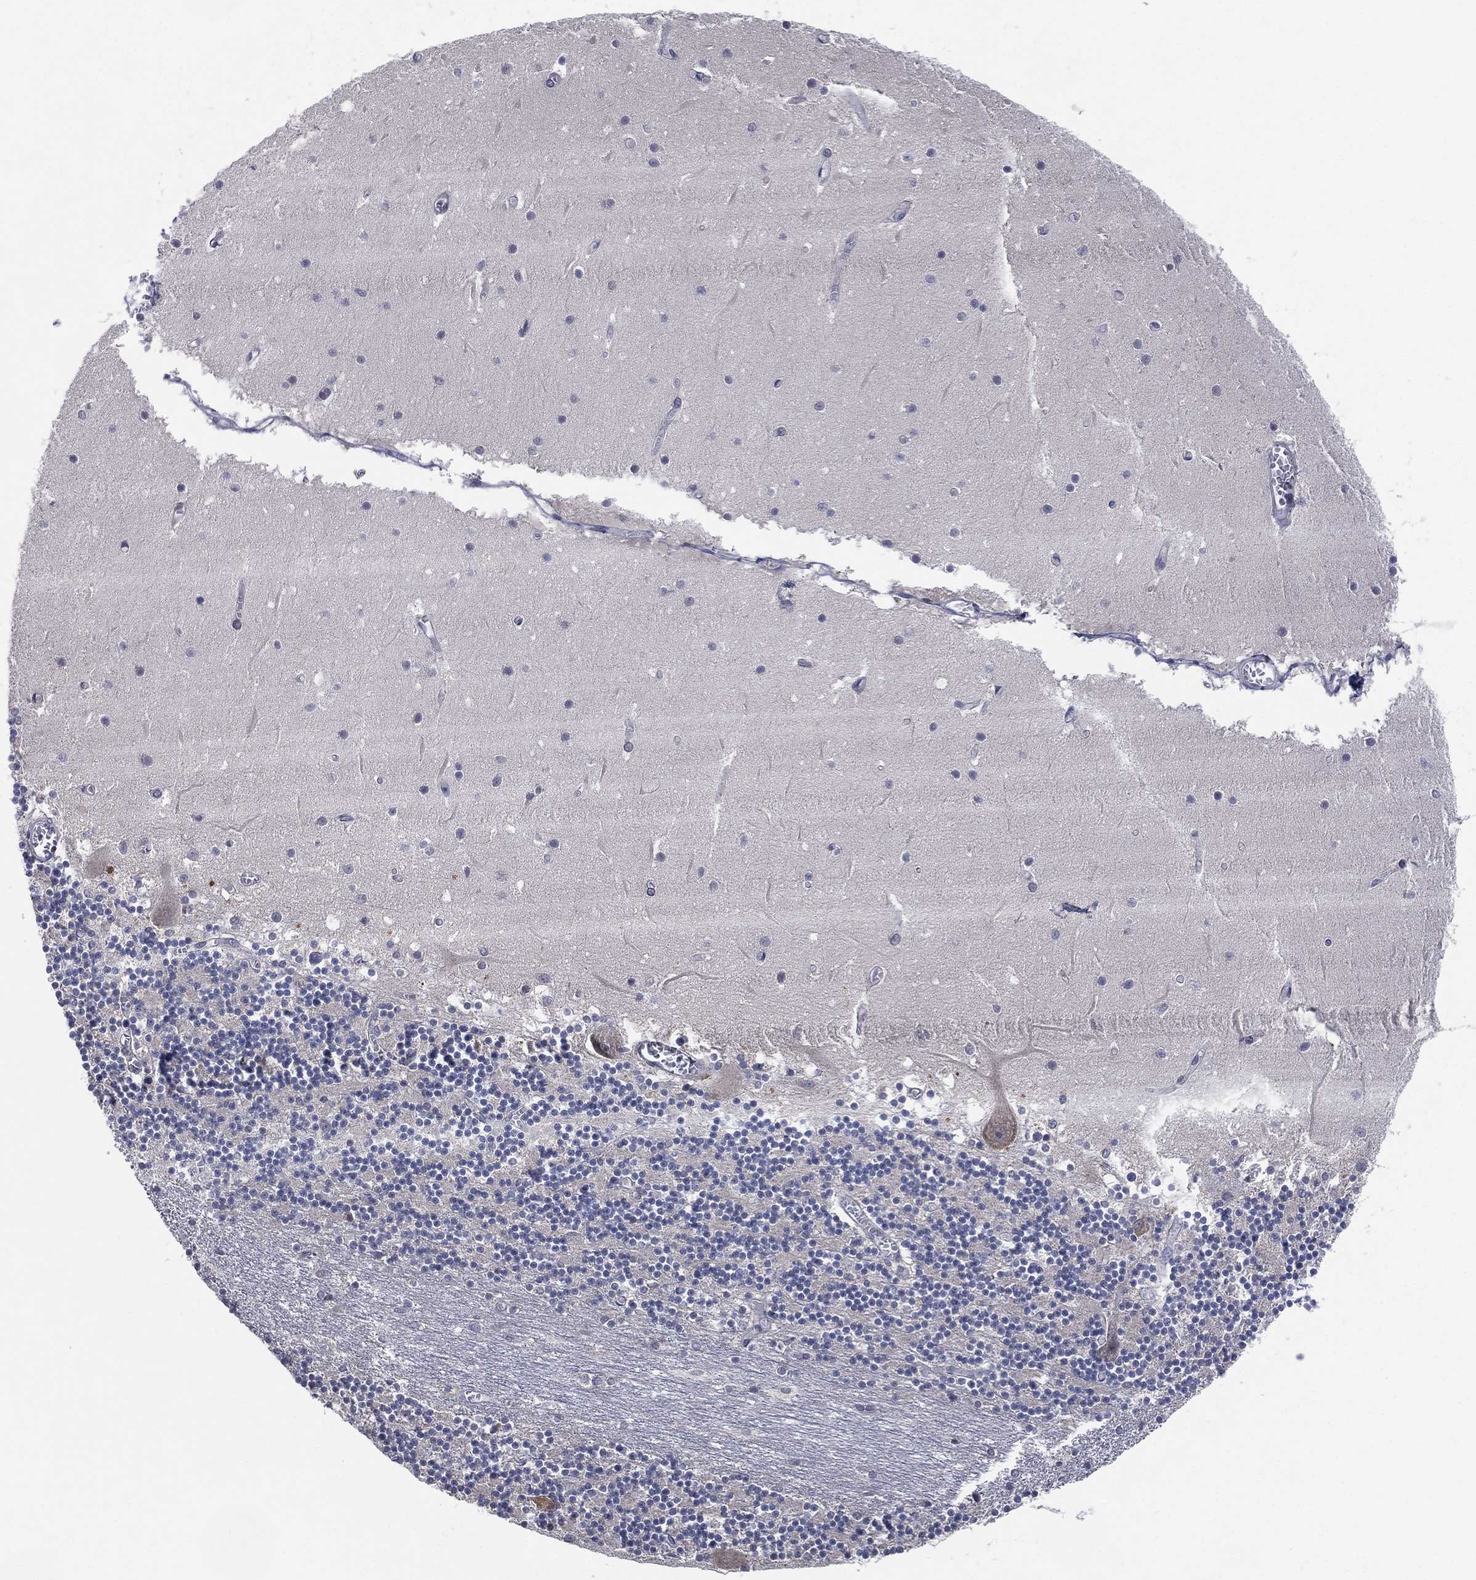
{"staining": {"intensity": "negative", "quantity": "none", "location": "none"}, "tissue": "cerebellum", "cell_type": "Cells in granular layer", "image_type": "normal", "snomed": [{"axis": "morphology", "description": "Normal tissue, NOS"}, {"axis": "topography", "description": "Cerebellum"}], "caption": "An immunohistochemistry image of unremarkable cerebellum is shown. There is no staining in cells in granular layer of cerebellum. (Immunohistochemistry, brightfield microscopy, high magnification).", "gene": "FAM104A", "patient": {"sex": "female", "age": 28}}